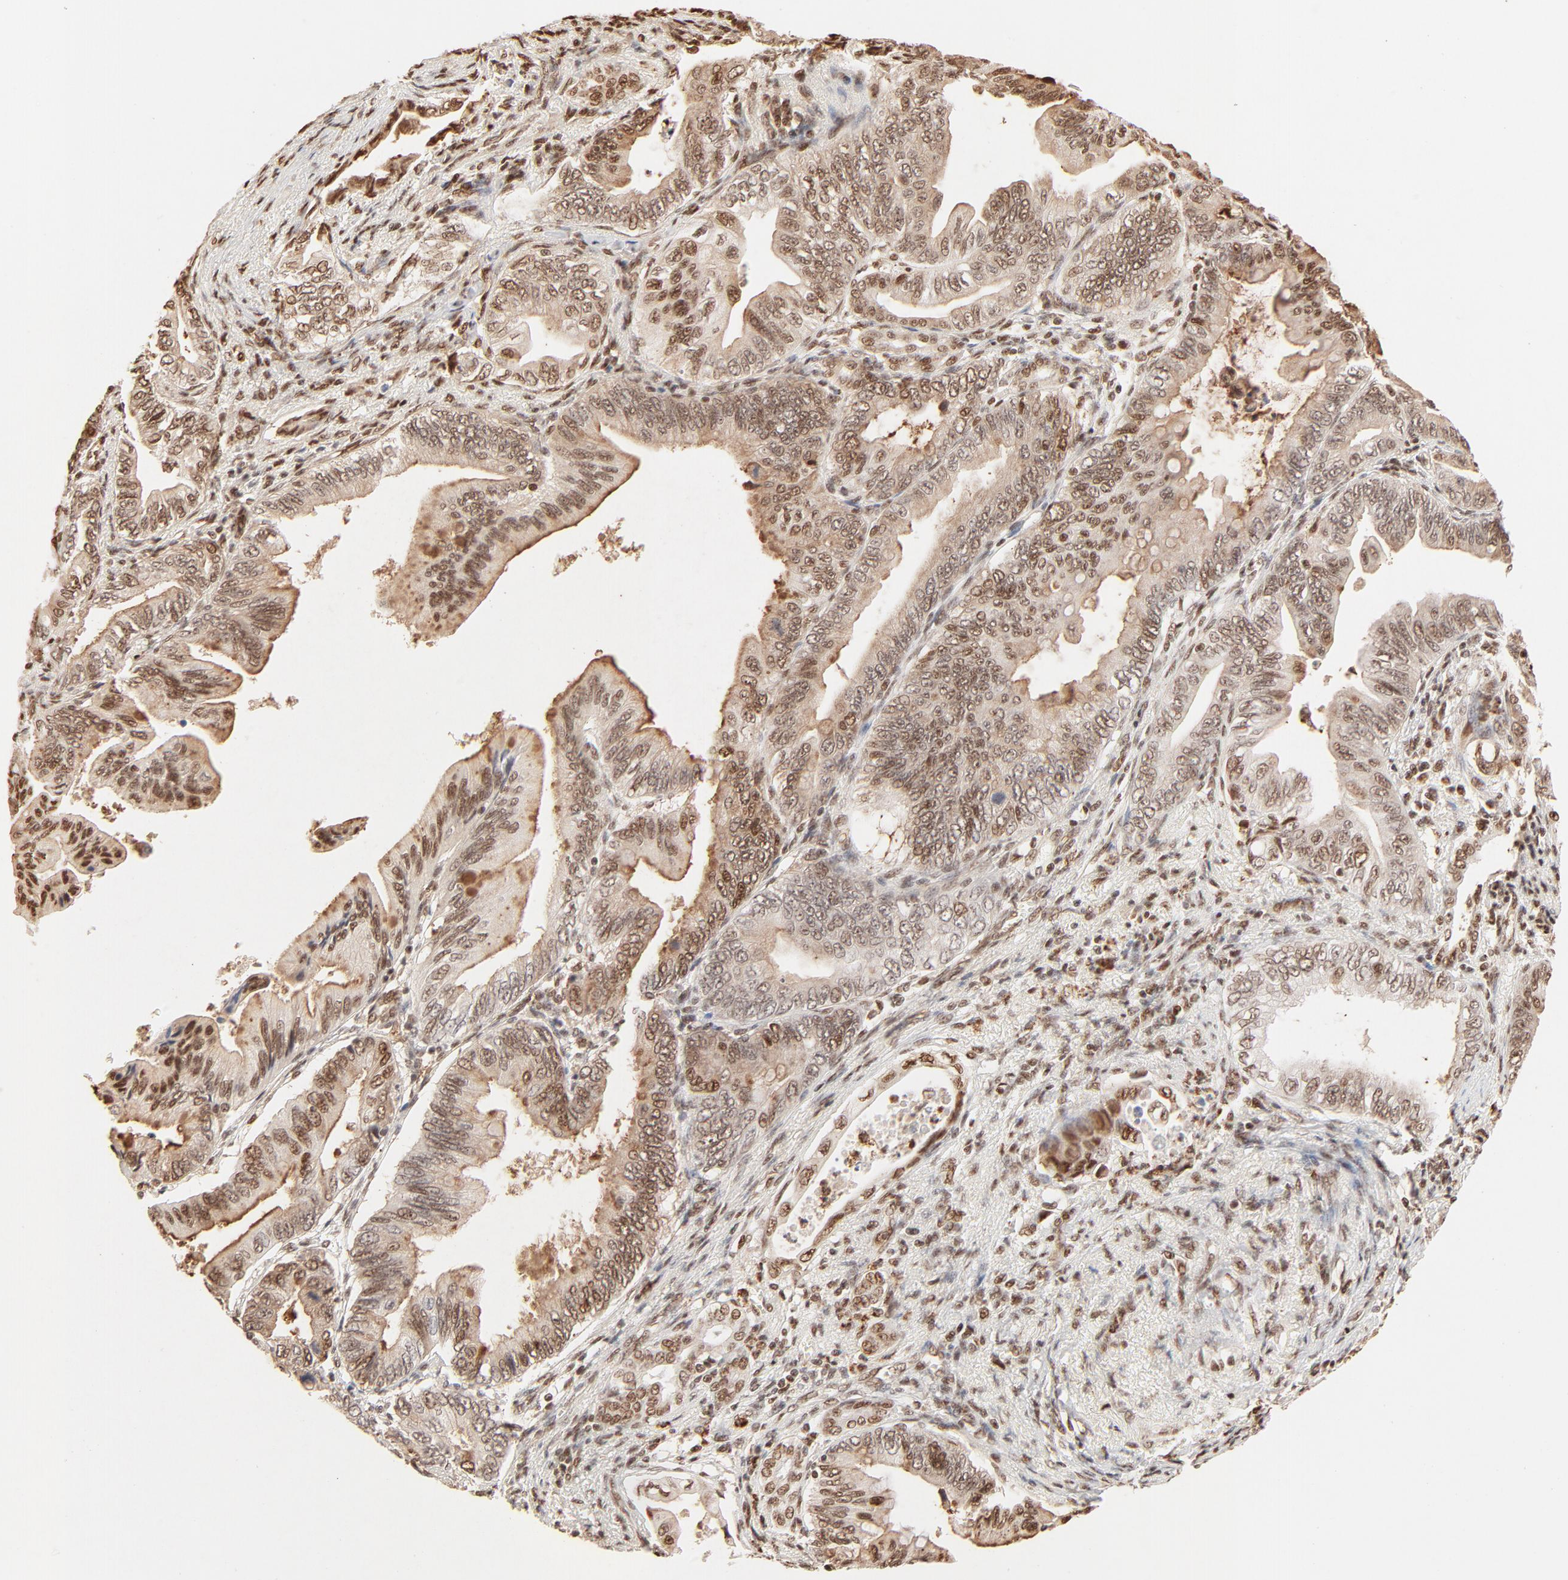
{"staining": {"intensity": "moderate", "quantity": ">75%", "location": "cytoplasmic/membranous,nuclear"}, "tissue": "pancreatic cancer", "cell_type": "Tumor cells", "image_type": "cancer", "snomed": [{"axis": "morphology", "description": "Adenocarcinoma, NOS"}, {"axis": "topography", "description": "Pancreas"}], "caption": "High-power microscopy captured an immunohistochemistry (IHC) micrograph of pancreatic cancer (adenocarcinoma), revealing moderate cytoplasmic/membranous and nuclear expression in about >75% of tumor cells. The staining is performed using DAB (3,3'-diaminobenzidine) brown chromogen to label protein expression. The nuclei are counter-stained blue using hematoxylin.", "gene": "FAM50A", "patient": {"sex": "female", "age": 66}}